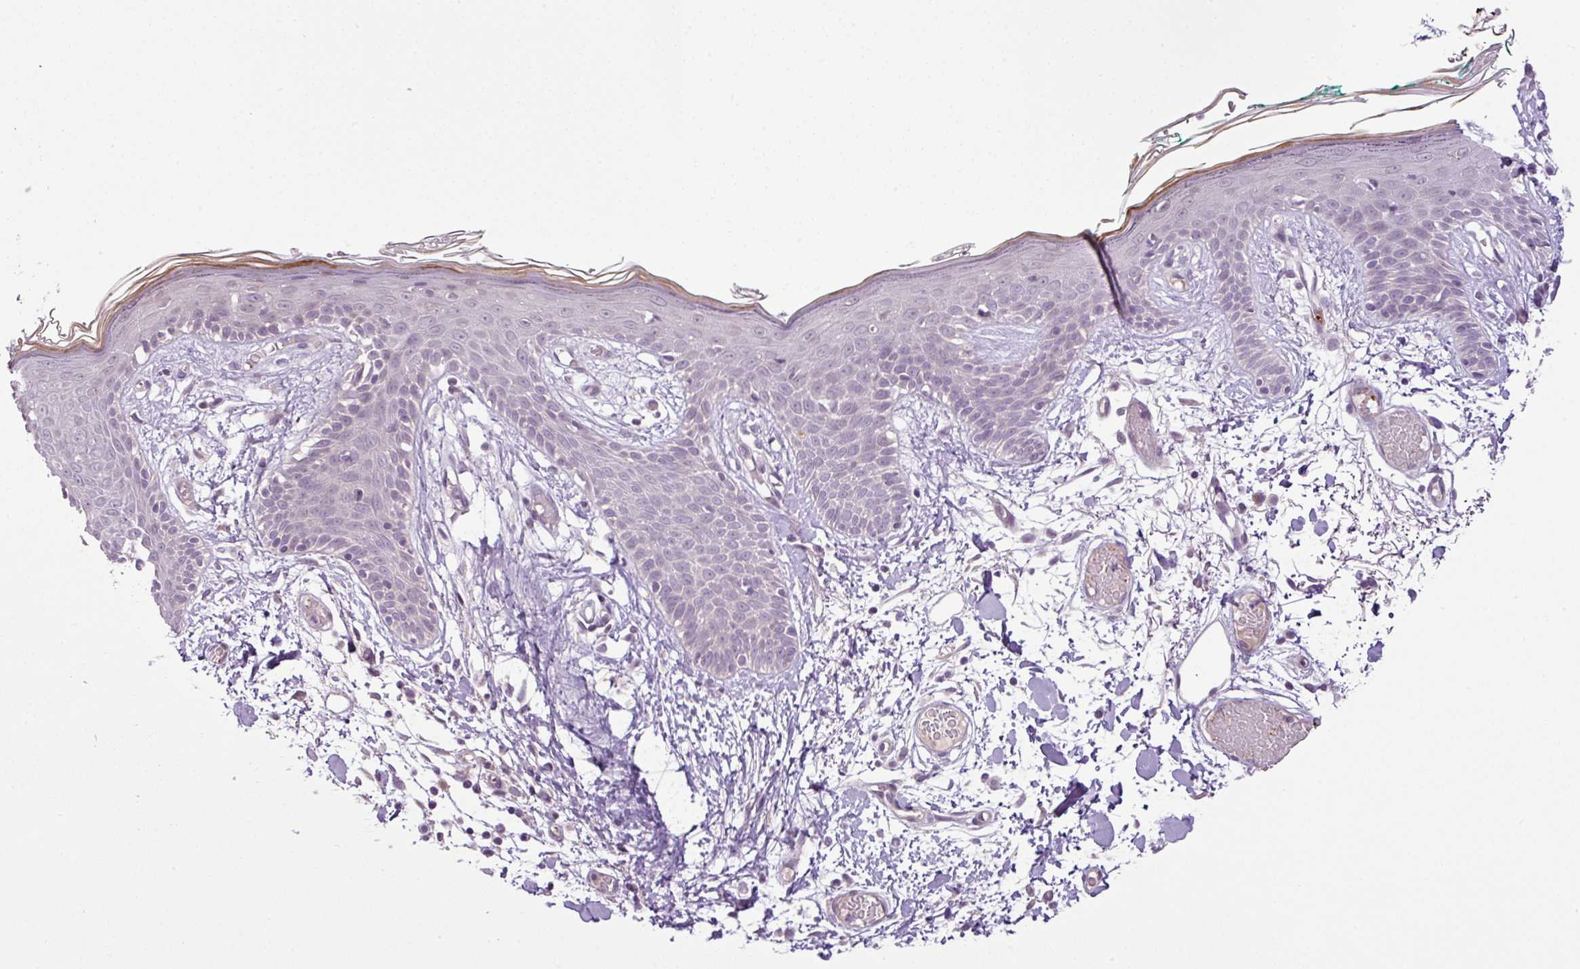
{"staining": {"intensity": "negative", "quantity": "none", "location": "none"}, "tissue": "skin", "cell_type": "Fibroblasts", "image_type": "normal", "snomed": [{"axis": "morphology", "description": "Normal tissue, NOS"}, {"axis": "topography", "description": "Skin"}], "caption": "Protein analysis of normal skin demonstrates no significant positivity in fibroblasts.", "gene": "DNAJB13", "patient": {"sex": "male", "age": 79}}